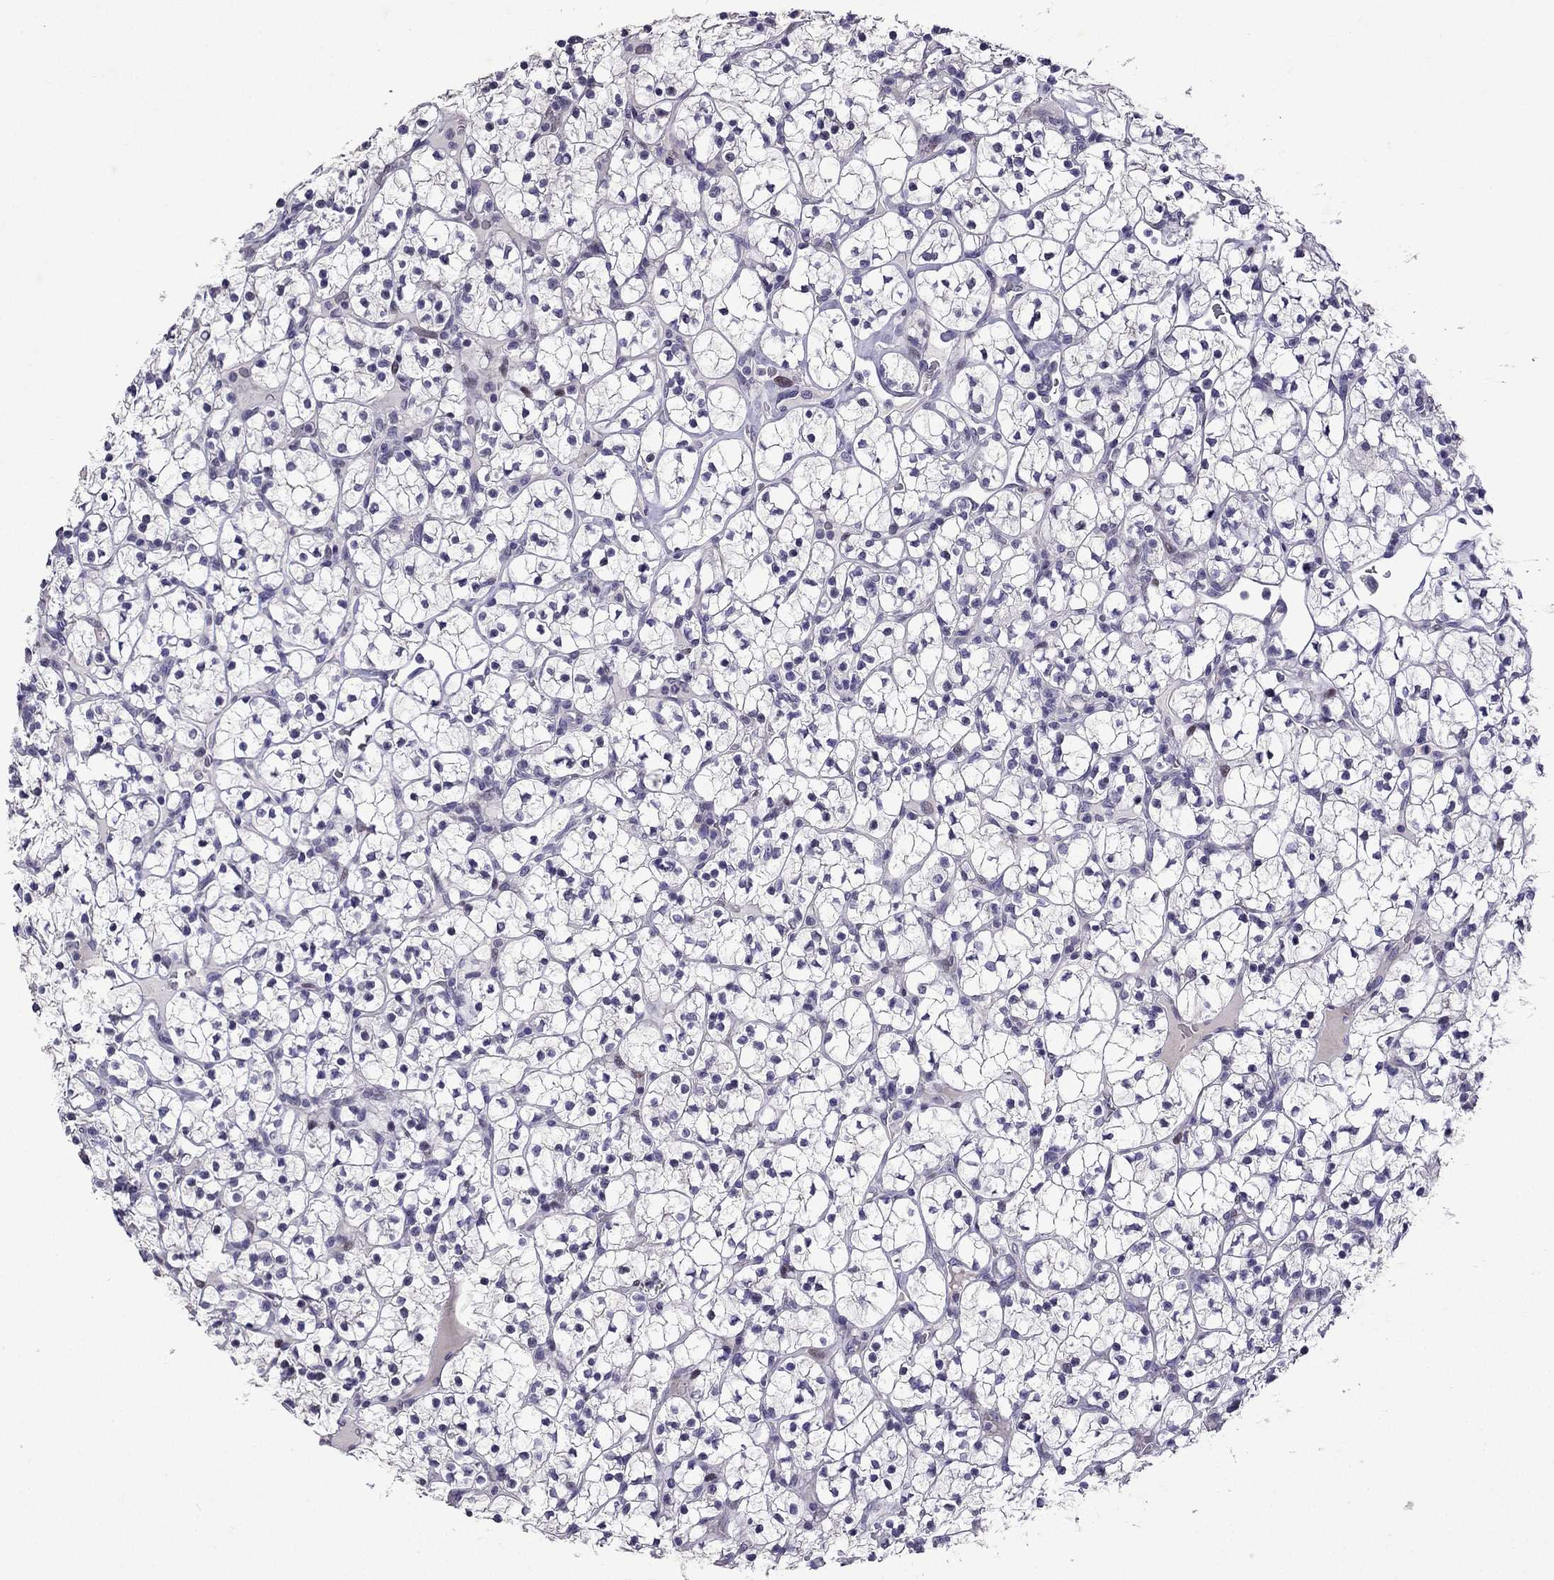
{"staining": {"intensity": "negative", "quantity": "none", "location": "none"}, "tissue": "renal cancer", "cell_type": "Tumor cells", "image_type": "cancer", "snomed": [{"axis": "morphology", "description": "Adenocarcinoma, NOS"}, {"axis": "topography", "description": "Kidney"}], "caption": "A micrograph of renal adenocarcinoma stained for a protein reveals no brown staining in tumor cells.", "gene": "TTN", "patient": {"sex": "female", "age": 89}}